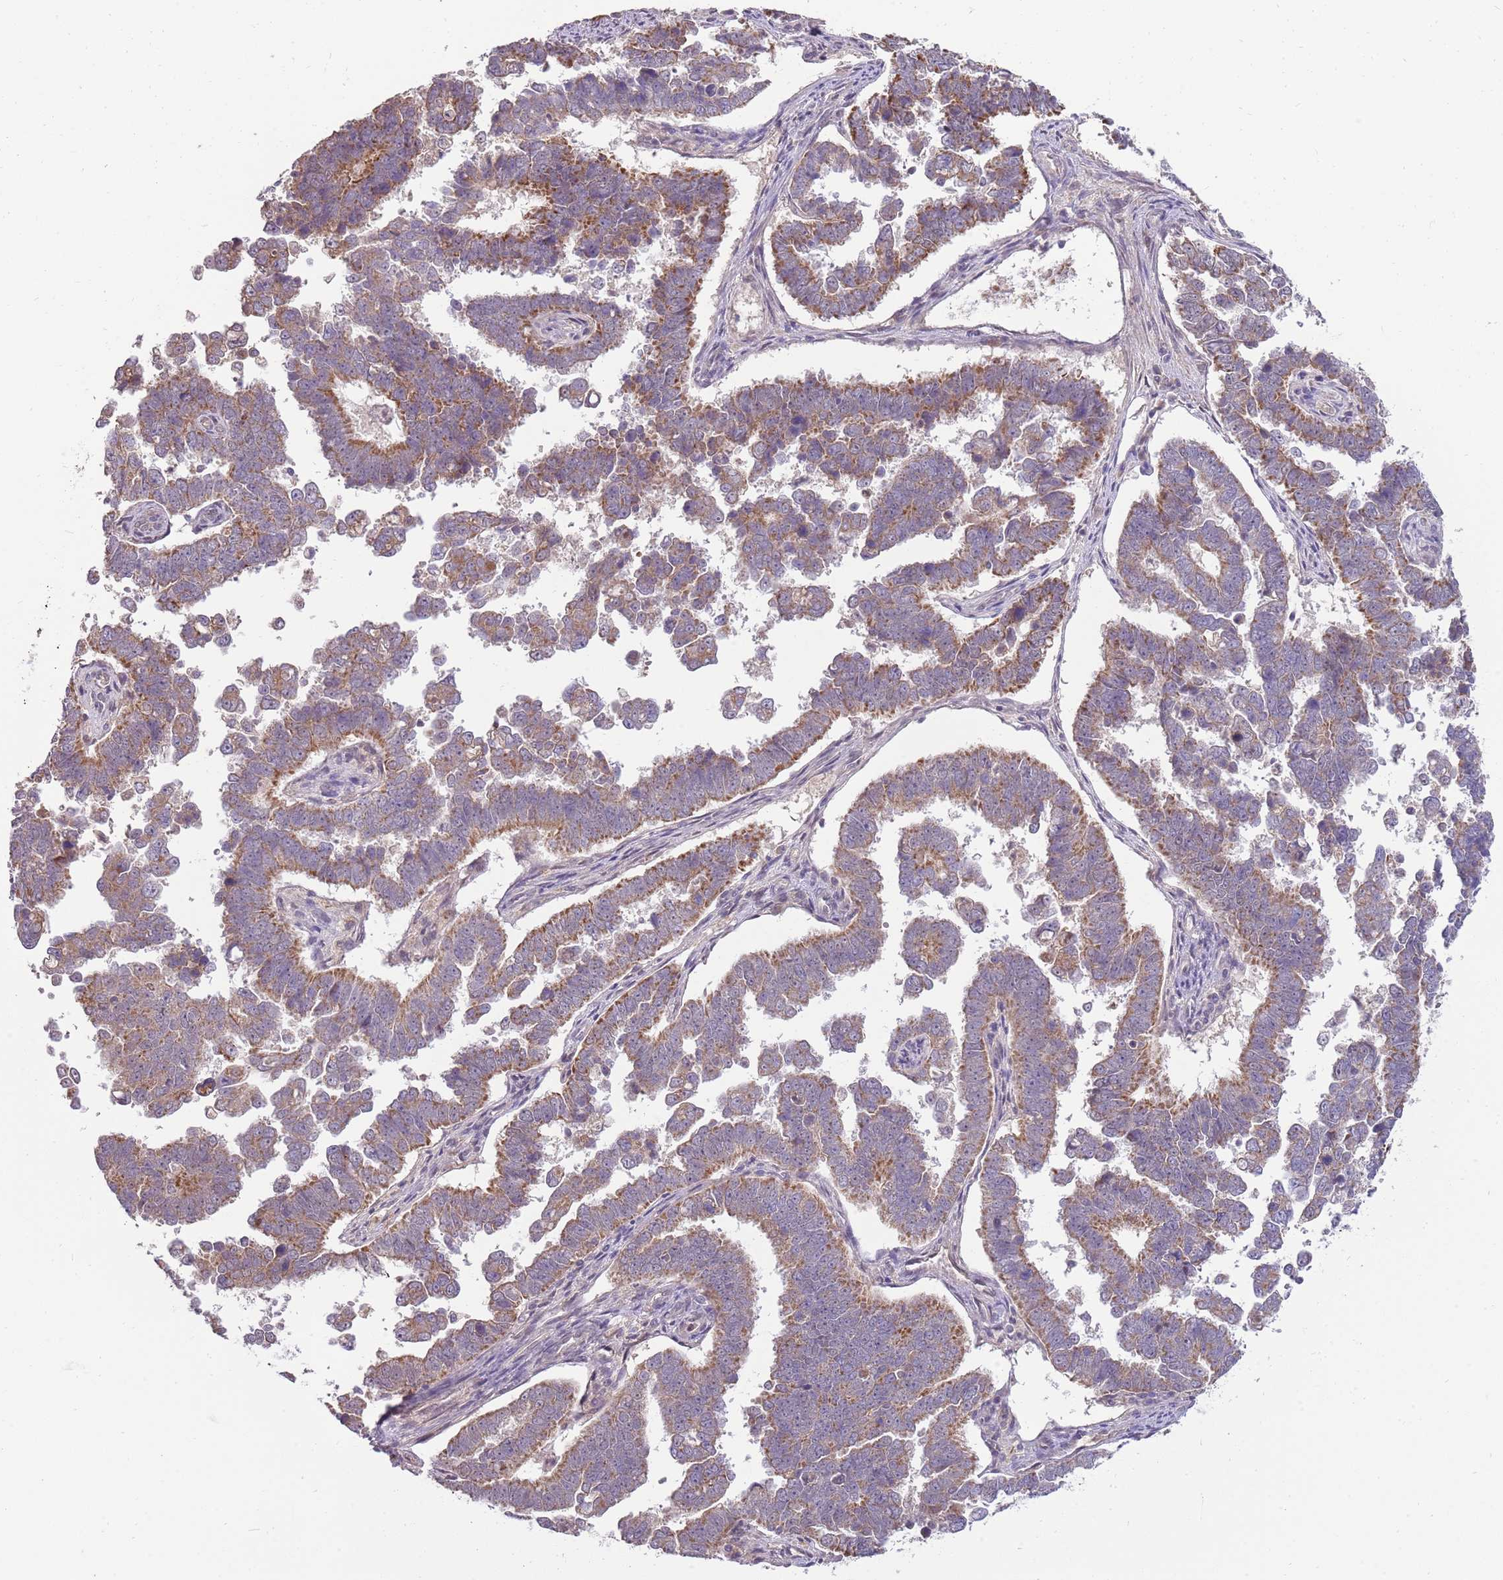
{"staining": {"intensity": "moderate", "quantity": ">75%", "location": "cytoplasmic/membranous"}, "tissue": "endometrial cancer", "cell_type": "Tumor cells", "image_type": "cancer", "snomed": [{"axis": "morphology", "description": "Adenocarcinoma, NOS"}, {"axis": "topography", "description": "Endometrium"}], "caption": "Endometrial cancer (adenocarcinoma) stained with a protein marker displays moderate staining in tumor cells.", "gene": "NBPF6", "patient": {"sex": "female", "age": 75}}